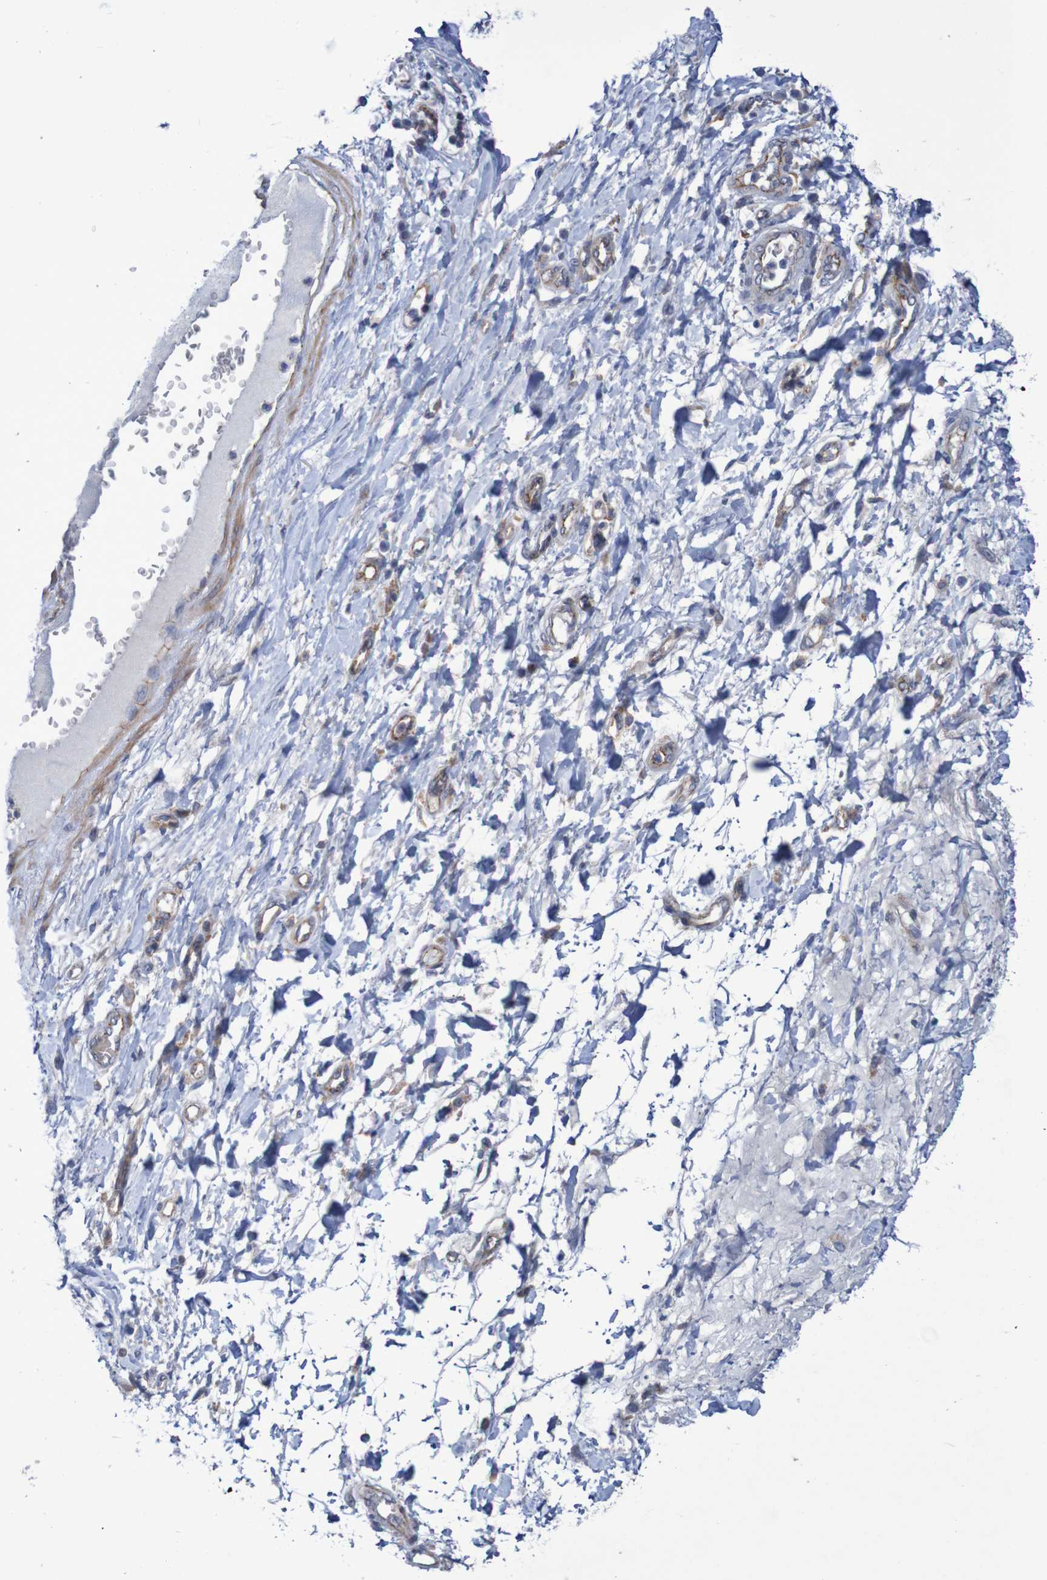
{"staining": {"intensity": "negative", "quantity": "none", "location": "none"}, "tissue": "adipose tissue", "cell_type": "Adipocytes", "image_type": "normal", "snomed": [{"axis": "morphology", "description": "Normal tissue, NOS"}, {"axis": "morphology", "description": "Adenocarcinoma, NOS"}, {"axis": "topography", "description": "Esophagus"}], "caption": "Immunohistochemistry image of normal adipose tissue: adipose tissue stained with DAB (3,3'-diaminobenzidine) exhibits no significant protein positivity in adipocytes.", "gene": "NECTIN2", "patient": {"sex": "male", "age": 62}}